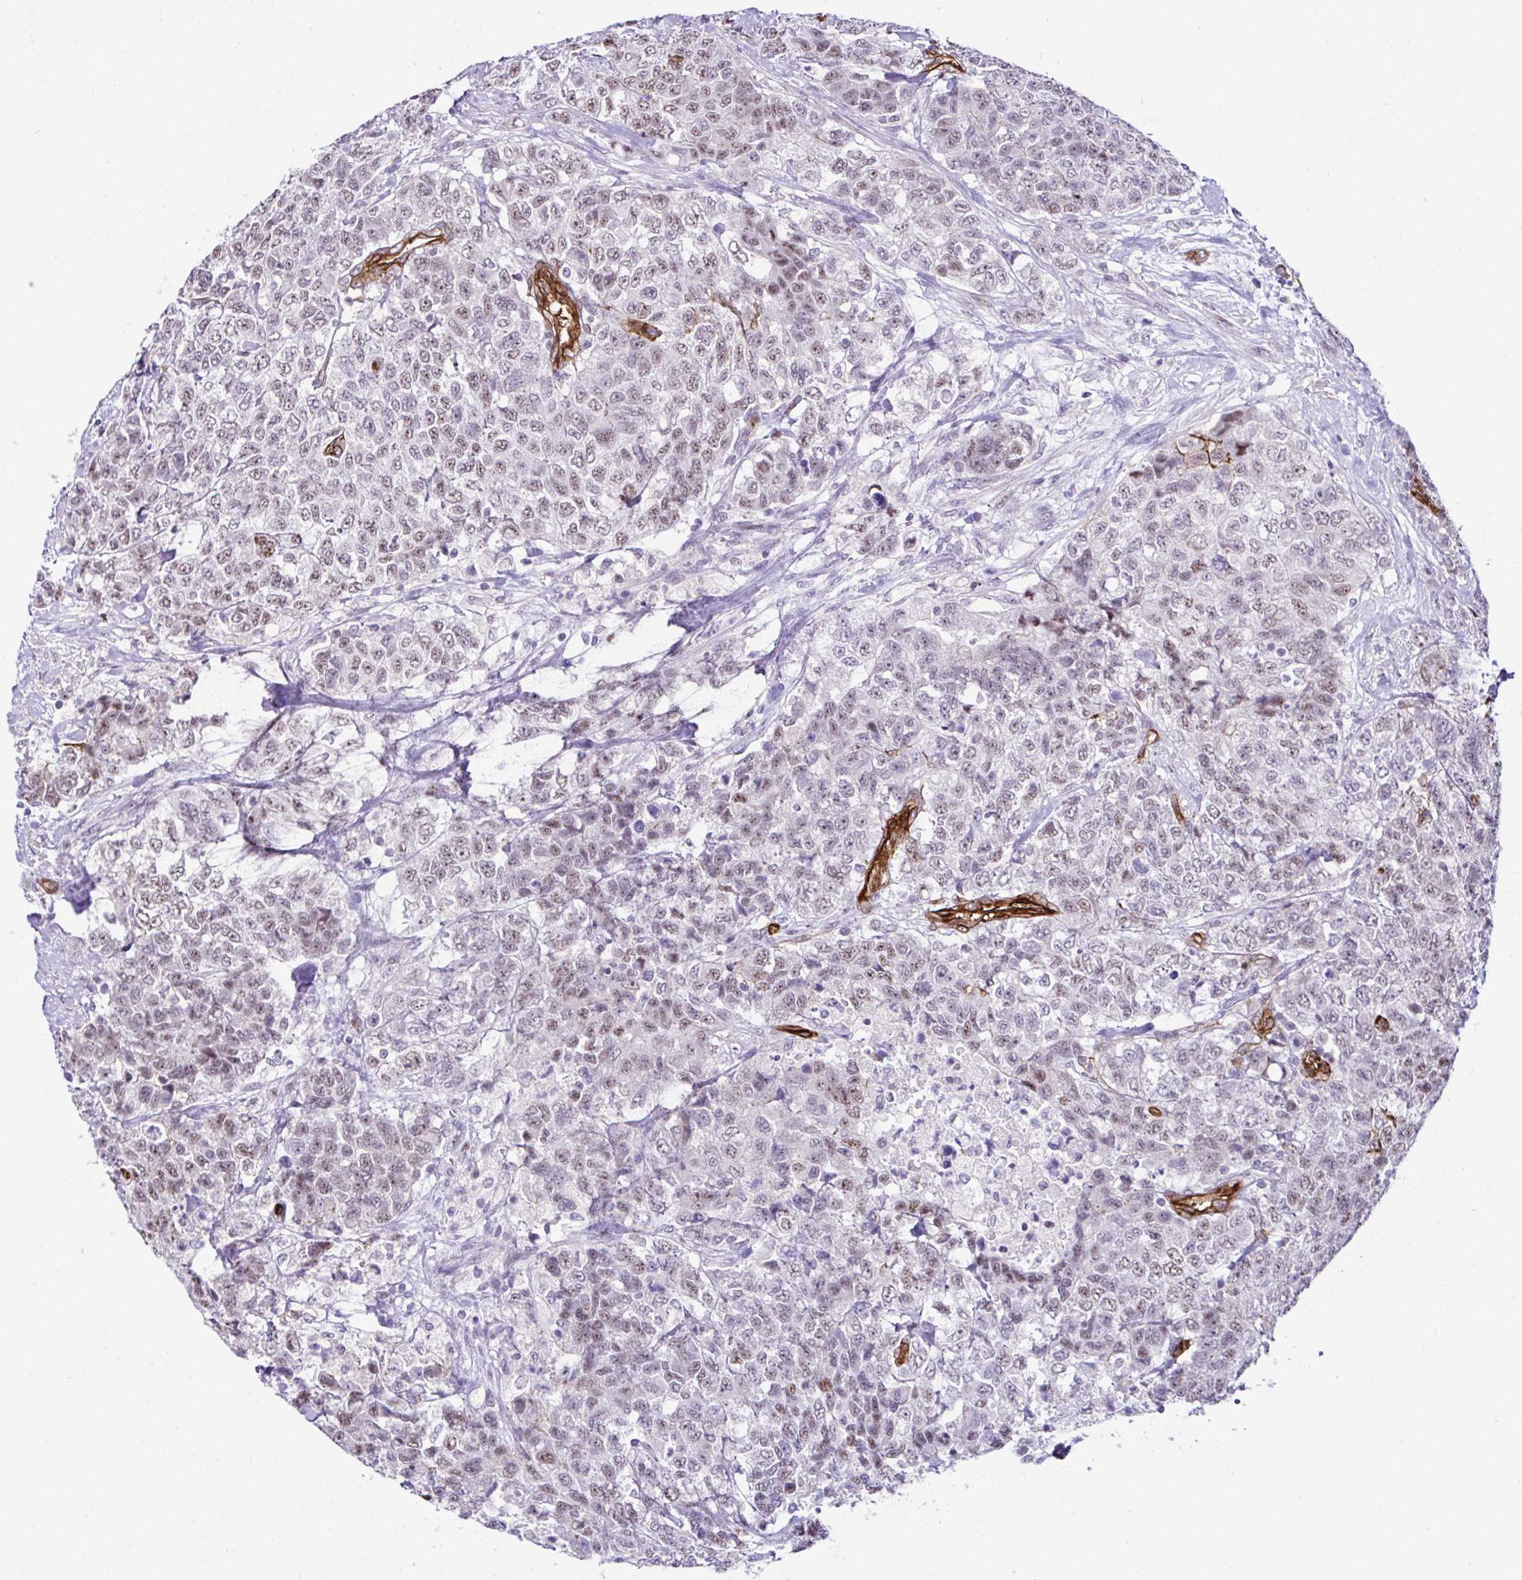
{"staining": {"intensity": "moderate", "quantity": "25%-75%", "location": "nuclear"}, "tissue": "urothelial cancer", "cell_type": "Tumor cells", "image_type": "cancer", "snomed": [{"axis": "morphology", "description": "Urothelial carcinoma, High grade"}, {"axis": "topography", "description": "Urinary bladder"}], "caption": "A photomicrograph showing moderate nuclear expression in approximately 25%-75% of tumor cells in urothelial cancer, as visualized by brown immunohistochemical staining.", "gene": "FBXO34", "patient": {"sex": "female", "age": 78}}